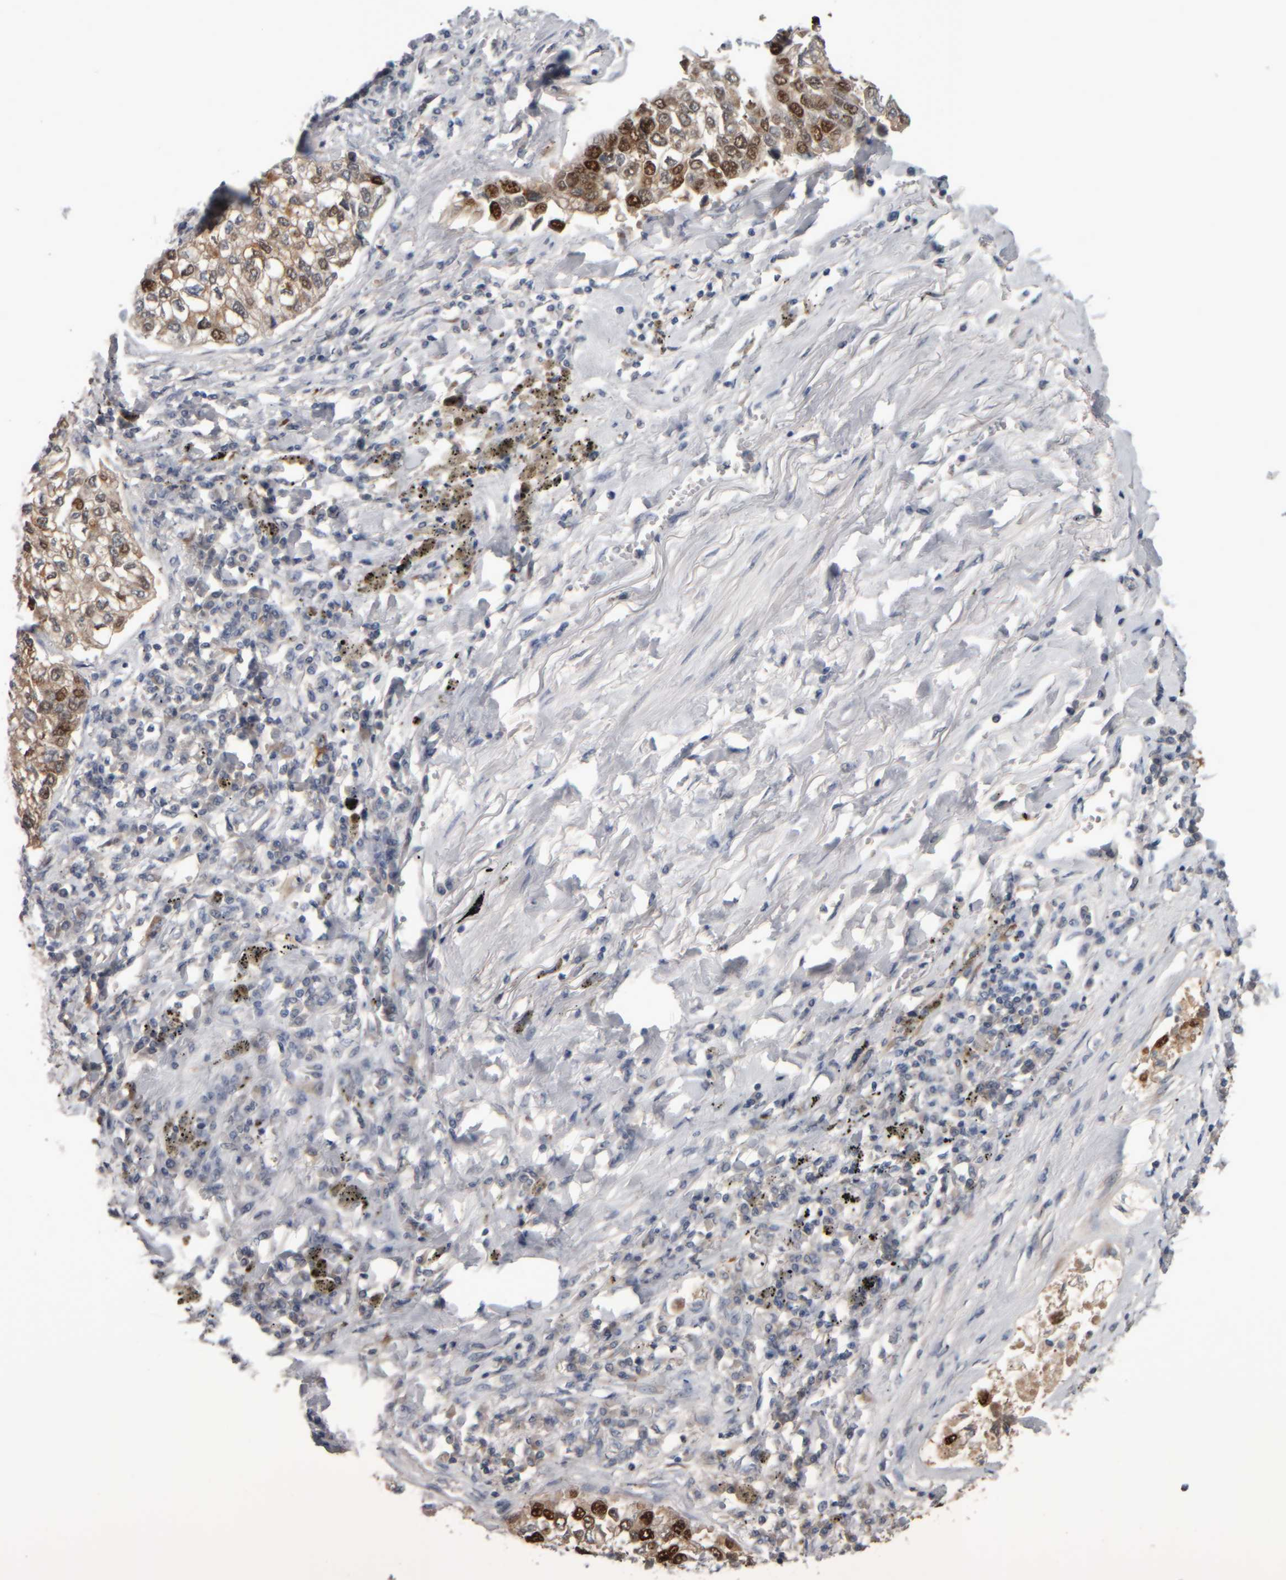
{"staining": {"intensity": "moderate", "quantity": ">75%", "location": "cytoplasmic/membranous,nuclear"}, "tissue": "lung cancer", "cell_type": "Tumor cells", "image_type": "cancer", "snomed": [{"axis": "morphology", "description": "Inflammation, NOS"}, {"axis": "morphology", "description": "Adenocarcinoma, NOS"}, {"axis": "topography", "description": "Lung"}], "caption": "The immunohistochemical stain highlights moderate cytoplasmic/membranous and nuclear staining in tumor cells of lung cancer (adenocarcinoma) tissue.", "gene": "COL14A1", "patient": {"sex": "male", "age": 63}}